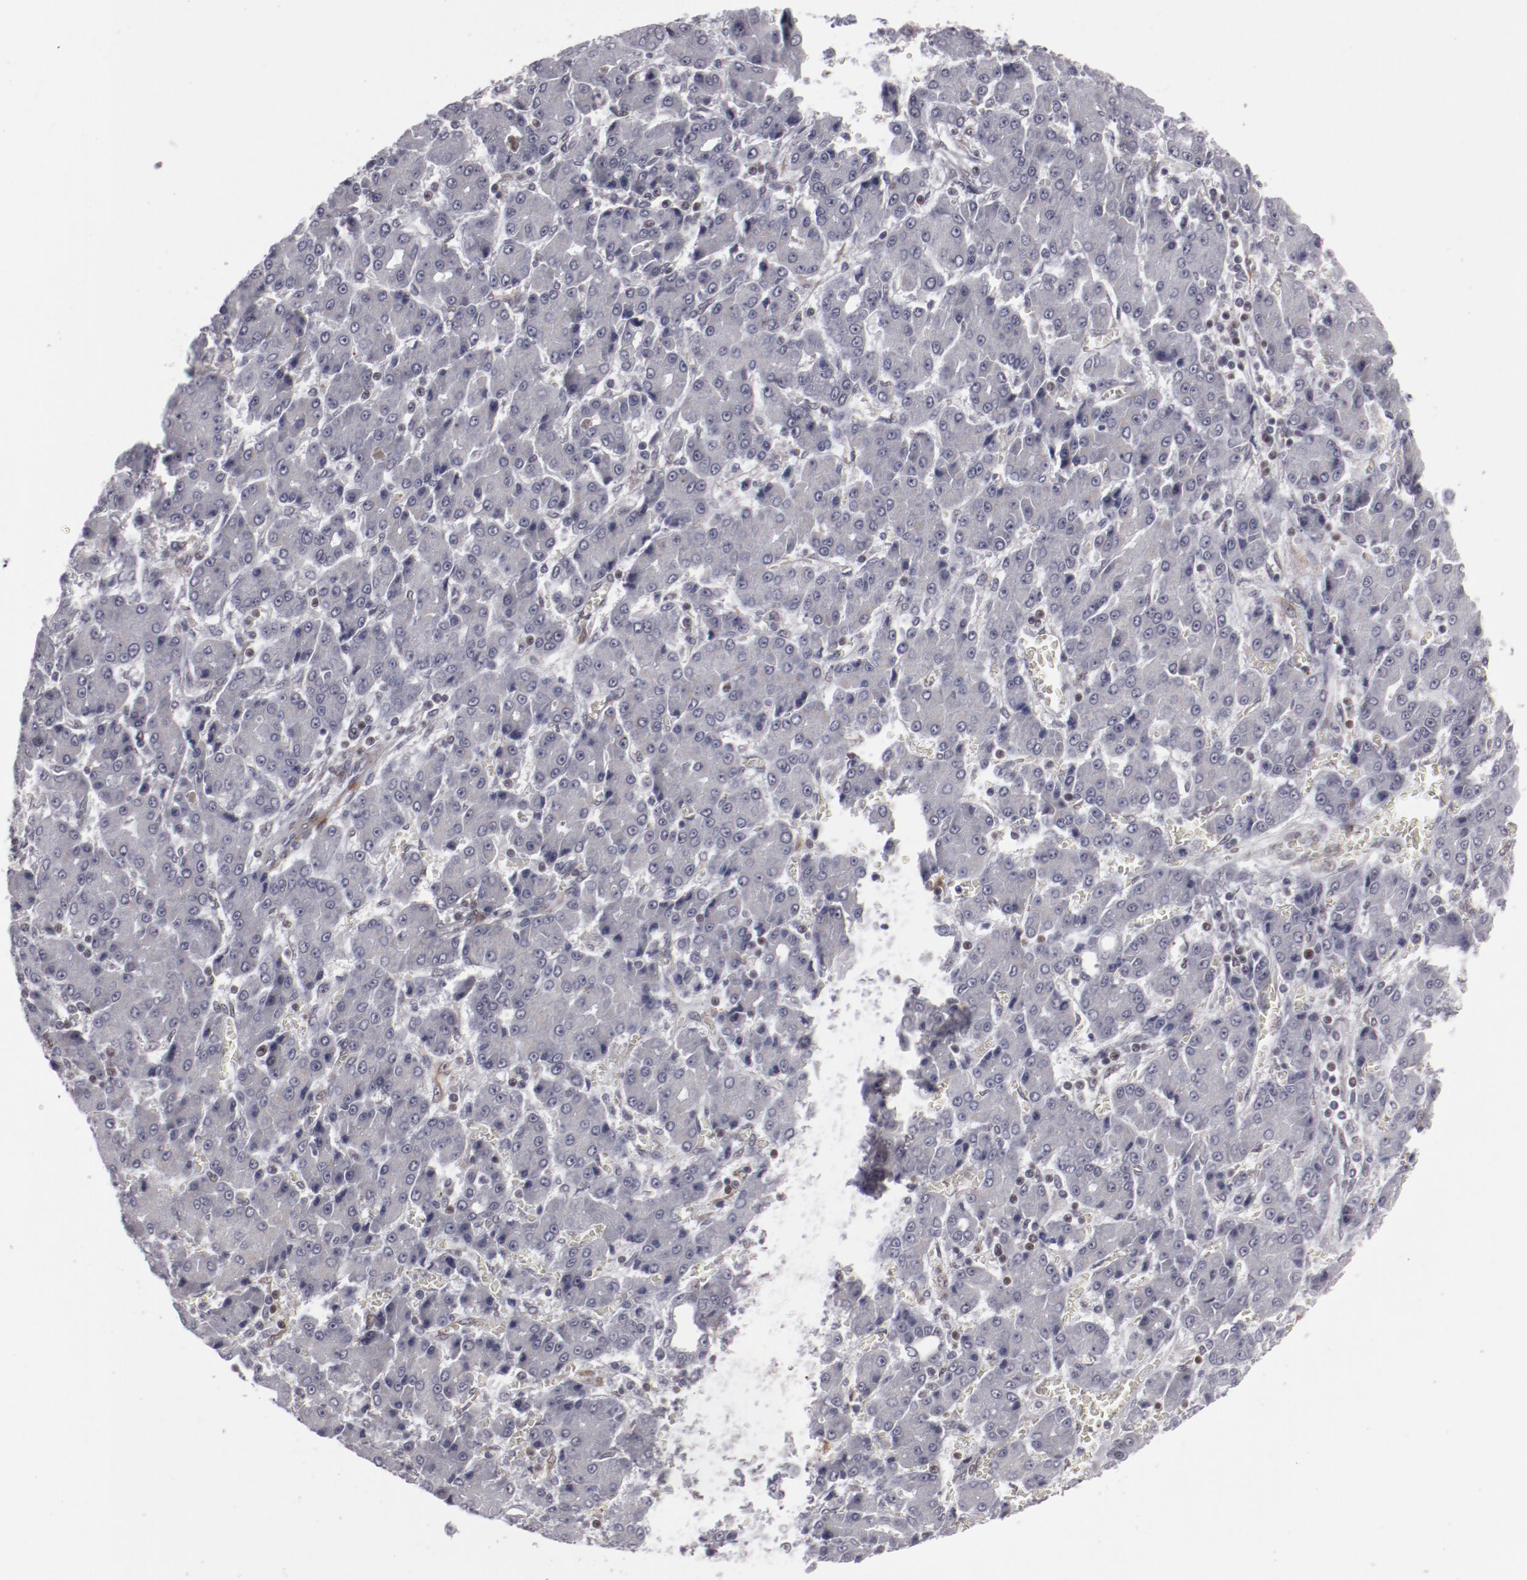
{"staining": {"intensity": "negative", "quantity": "none", "location": "none"}, "tissue": "liver cancer", "cell_type": "Tumor cells", "image_type": "cancer", "snomed": [{"axis": "morphology", "description": "Carcinoma, Hepatocellular, NOS"}, {"axis": "topography", "description": "Liver"}], "caption": "This is a micrograph of IHC staining of liver cancer (hepatocellular carcinoma), which shows no positivity in tumor cells.", "gene": "LEF1", "patient": {"sex": "male", "age": 69}}